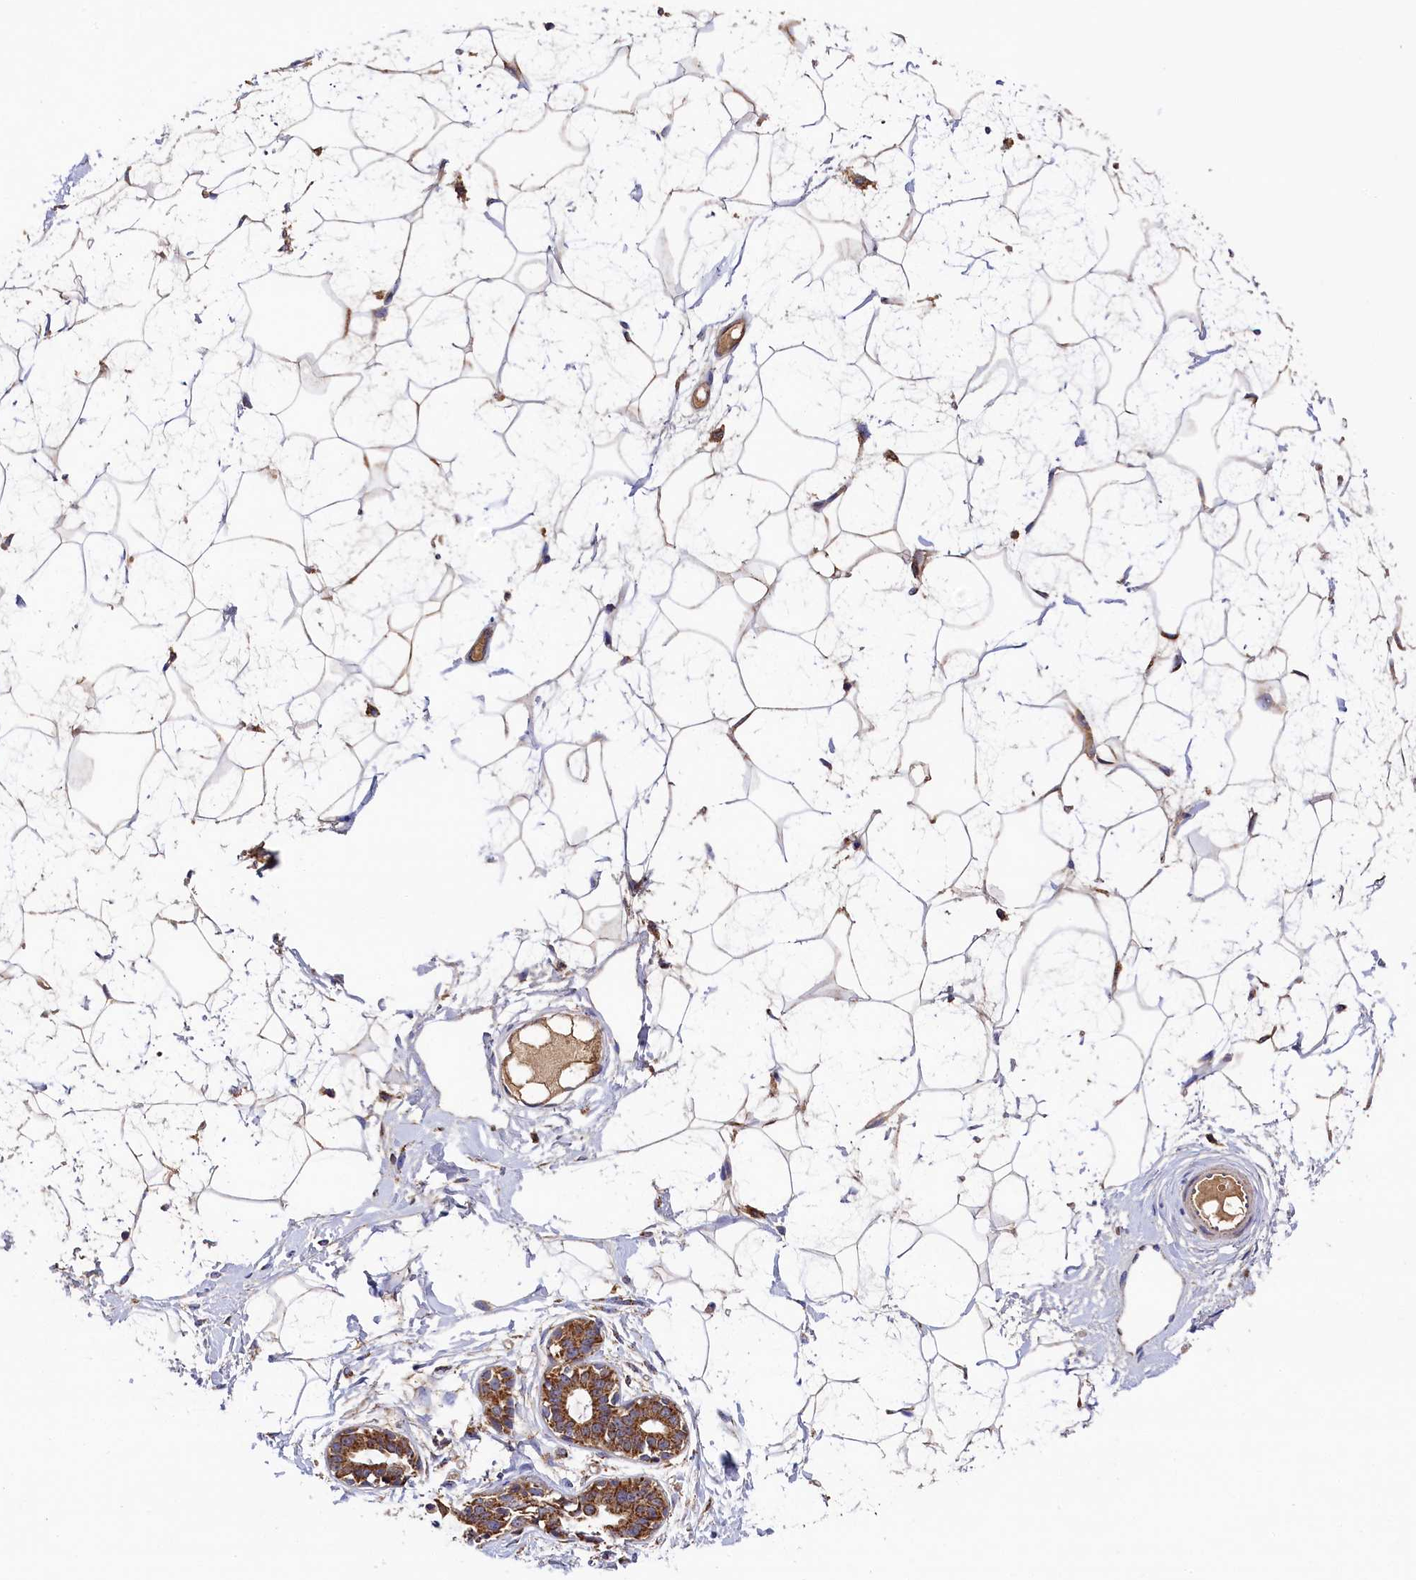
{"staining": {"intensity": "moderate", "quantity": ">75%", "location": "cytoplasmic/membranous"}, "tissue": "breast", "cell_type": "Adipocytes", "image_type": "normal", "snomed": [{"axis": "morphology", "description": "Normal tissue, NOS"}, {"axis": "morphology", "description": "Adenoma, NOS"}, {"axis": "topography", "description": "Breast"}], "caption": "Normal breast shows moderate cytoplasmic/membranous expression in about >75% of adipocytes.", "gene": "SEC31B", "patient": {"sex": "female", "age": 23}}